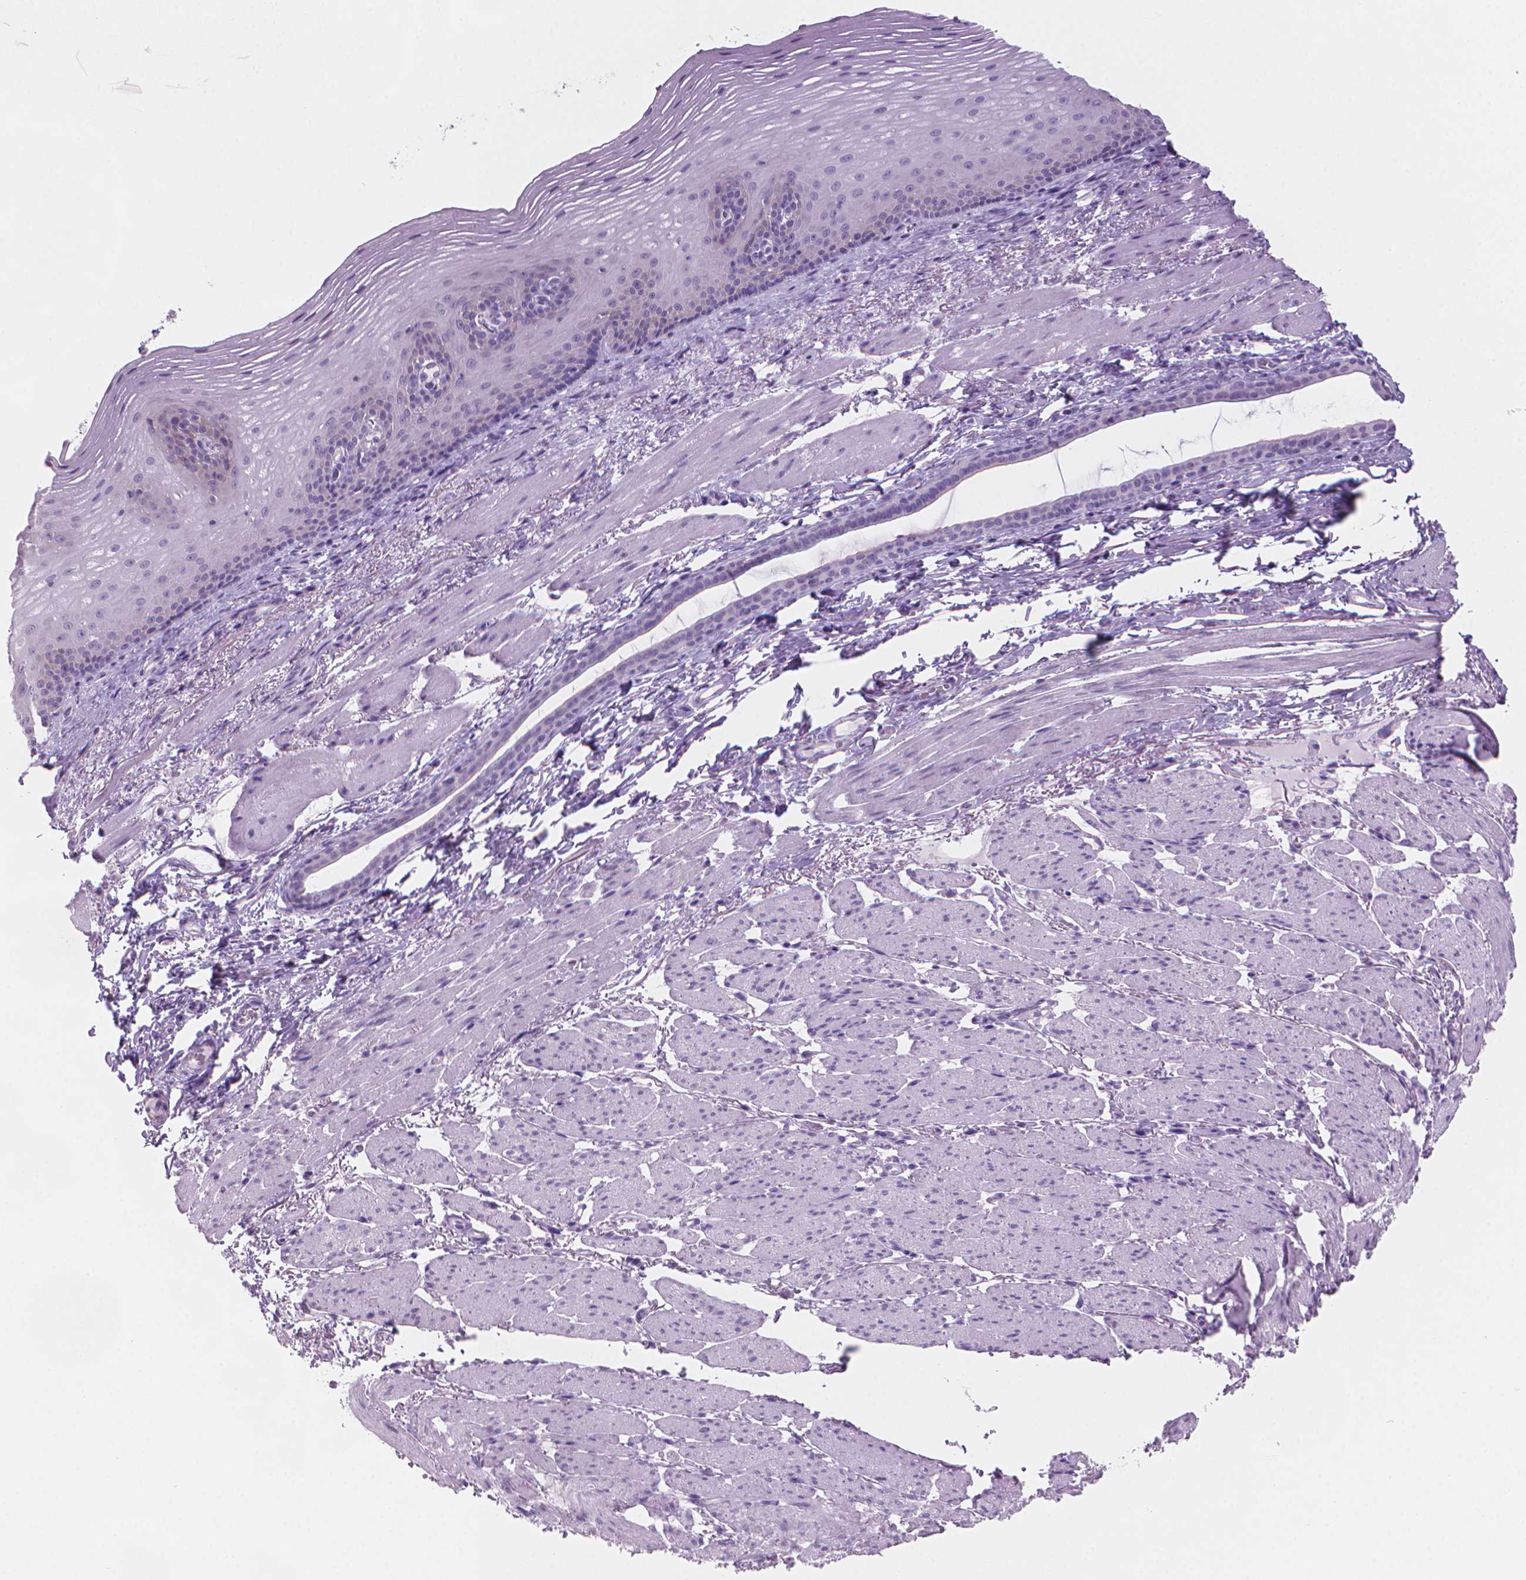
{"staining": {"intensity": "weak", "quantity": "<25%", "location": "cytoplasmic/membranous"}, "tissue": "esophagus", "cell_type": "Squamous epithelial cells", "image_type": "normal", "snomed": [{"axis": "morphology", "description": "Normal tissue, NOS"}, {"axis": "topography", "description": "Esophagus"}], "caption": "This is an immunohistochemistry (IHC) micrograph of normal human esophagus. There is no positivity in squamous epithelial cells.", "gene": "ENSG00000187186", "patient": {"sex": "male", "age": 76}}